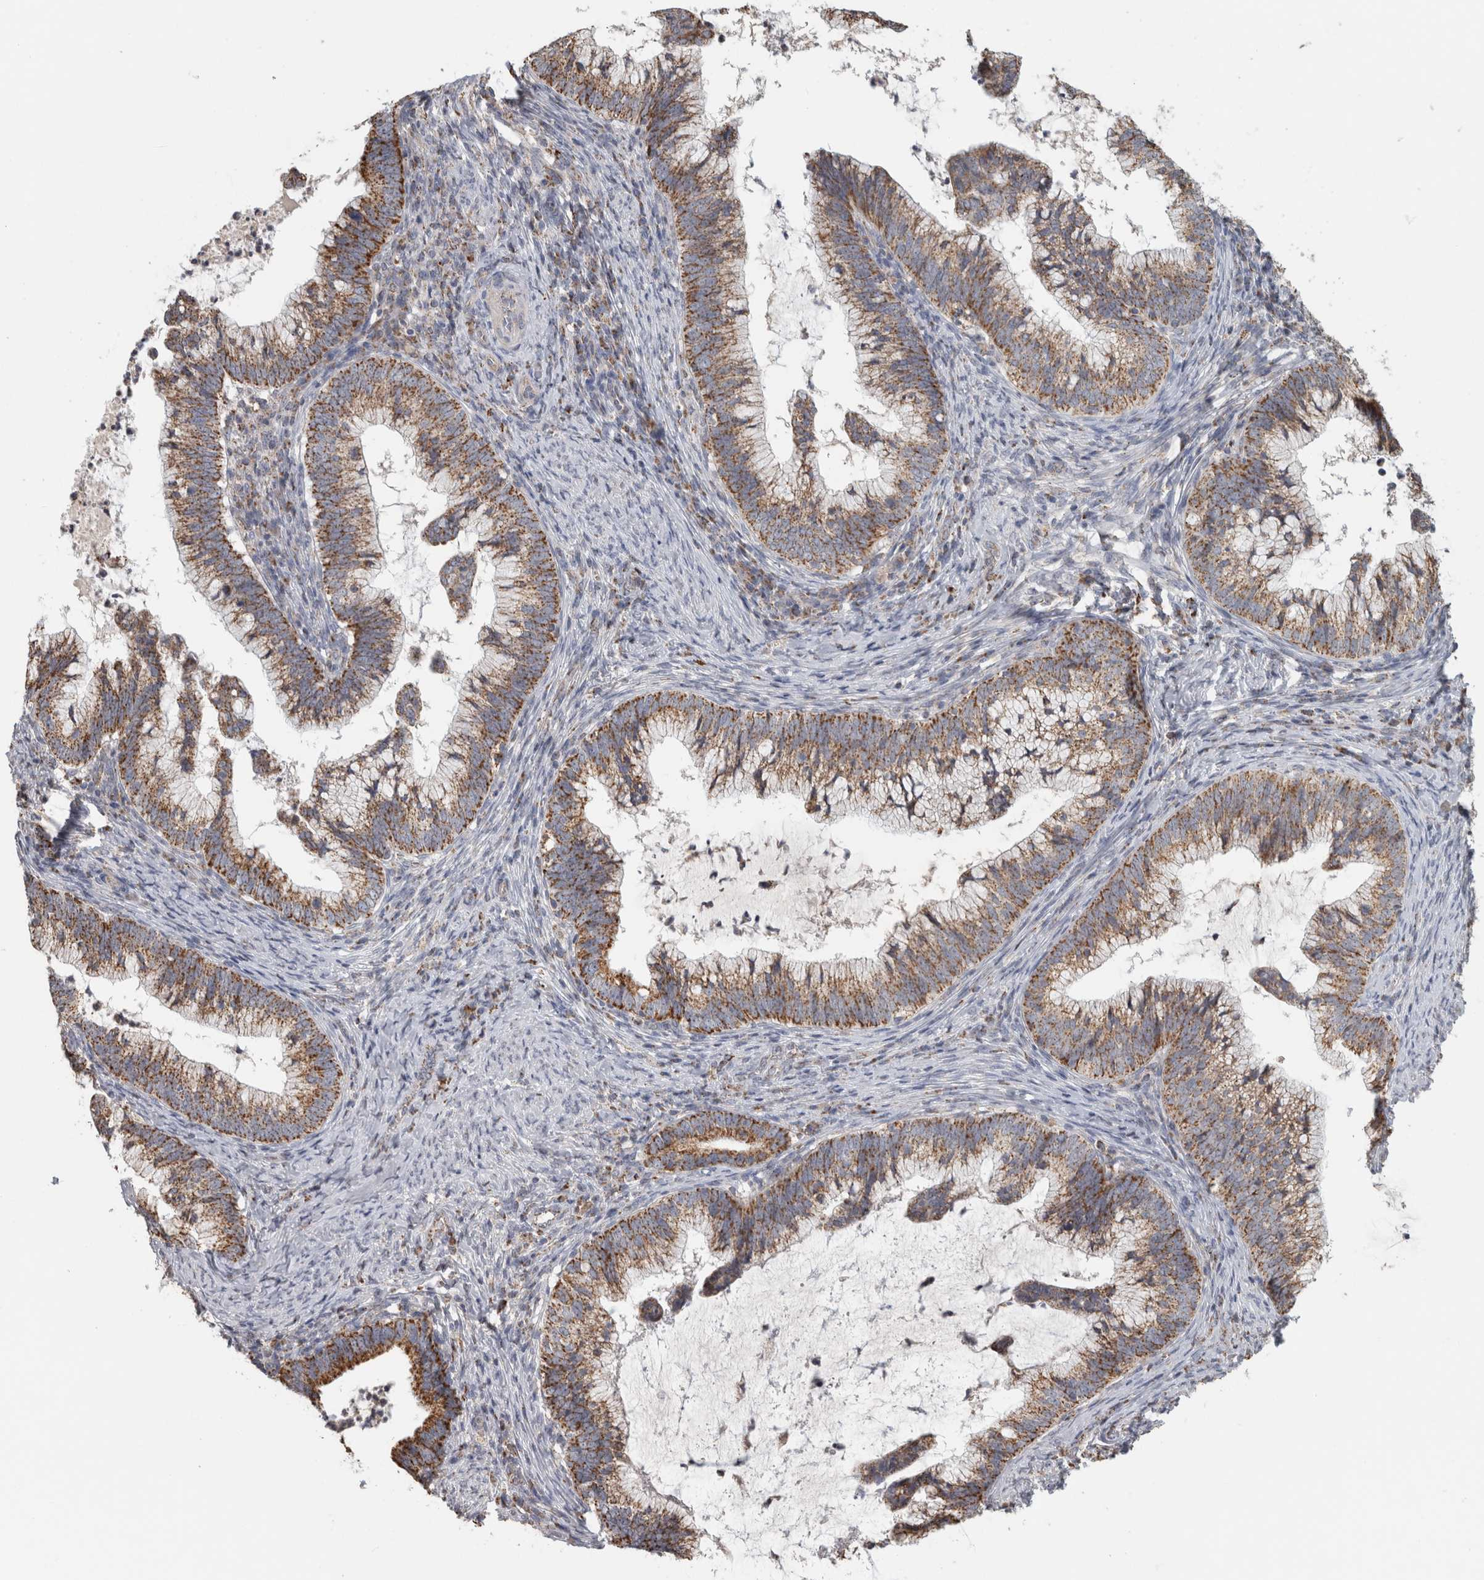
{"staining": {"intensity": "moderate", "quantity": ">75%", "location": "cytoplasmic/membranous"}, "tissue": "cervical cancer", "cell_type": "Tumor cells", "image_type": "cancer", "snomed": [{"axis": "morphology", "description": "Adenocarcinoma, NOS"}, {"axis": "topography", "description": "Cervix"}], "caption": "Brown immunohistochemical staining in cervical cancer (adenocarcinoma) exhibits moderate cytoplasmic/membranous expression in about >75% of tumor cells.", "gene": "ST8SIA1", "patient": {"sex": "female", "age": 36}}